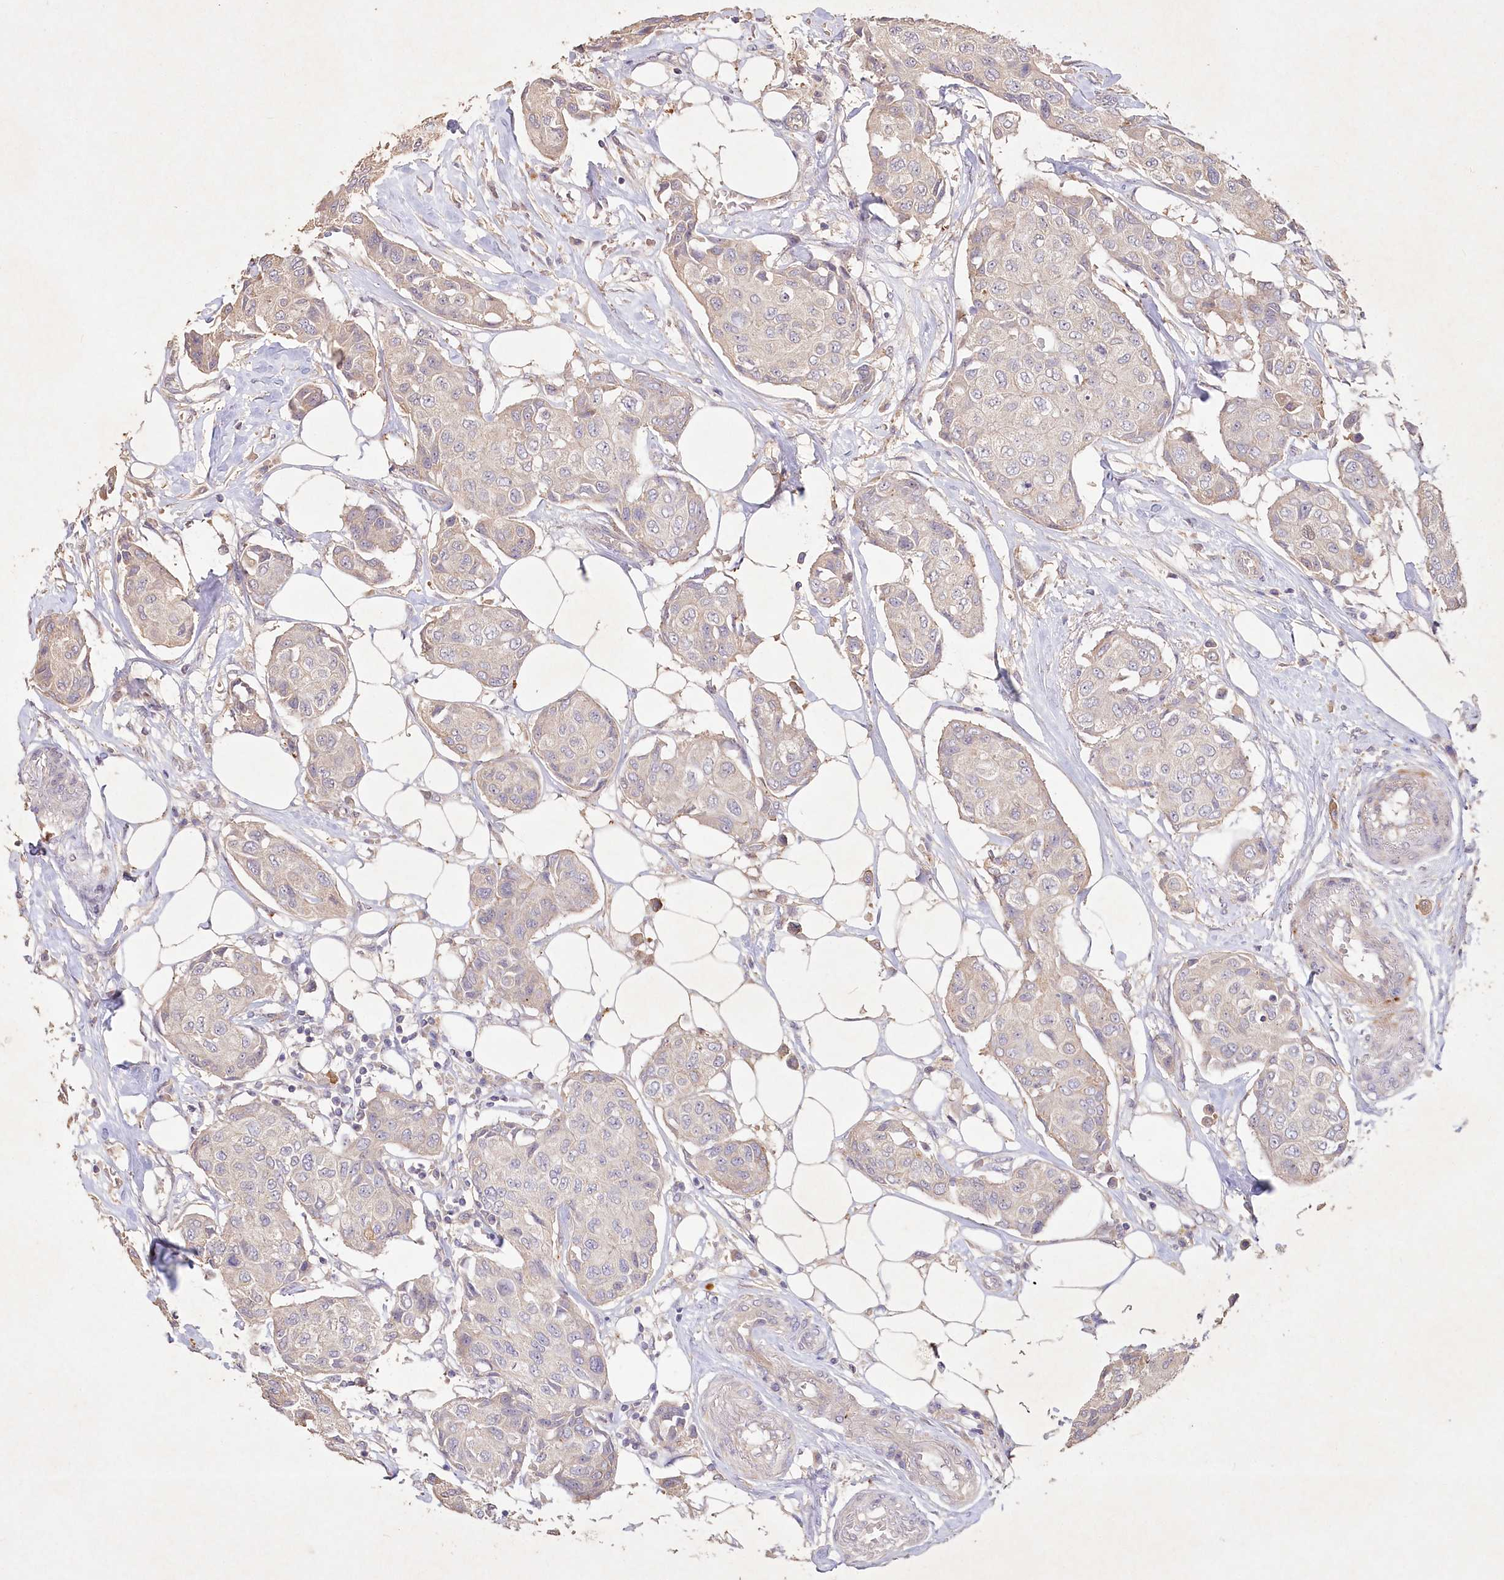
{"staining": {"intensity": "weak", "quantity": "<25%", "location": "cytoplasmic/membranous"}, "tissue": "breast cancer", "cell_type": "Tumor cells", "image_type": "cancer", "snomed": [{"axis": "morphology", "description": "Duct carcinoma"}, {"axis": "topography", "description": "Breast"}], "caption": "Immunohistochemical staining of breast cancer (infiltrating ductal carcinoma) shows no significant positivity in tumor cells. Brightfield microscopy of immunohistochemistry stained with DAB (brown) and hematoxylin (blue), captured at high magnification.", "gene": "IRAK1BP1", "patient": {"sex": "female", "age": 80}}